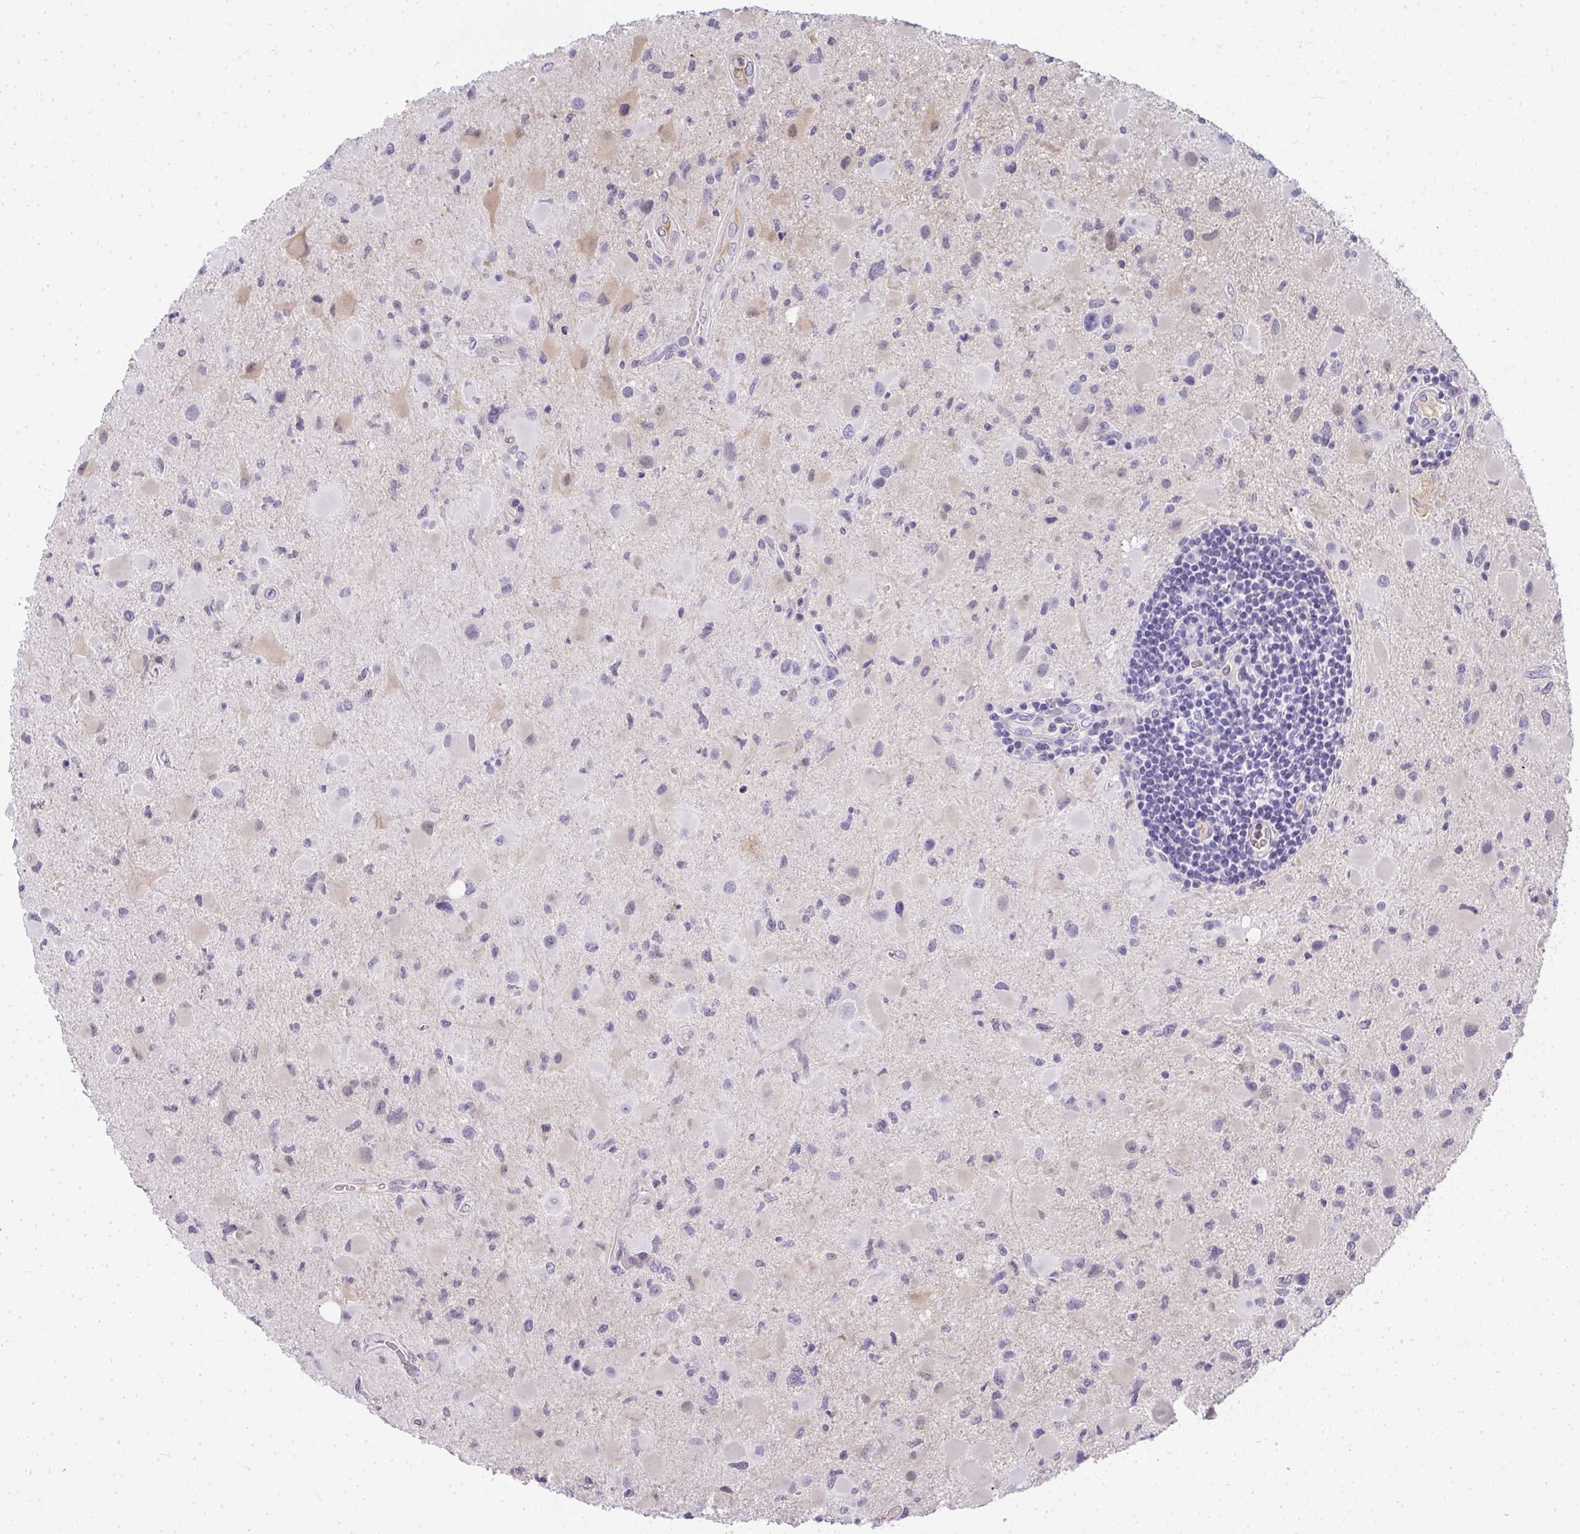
{"staining": {"intensity": "negative", "quantity": "none", "location": "none"}, "tissue": "glioma", "cell_type": "Tumor cells", "image_type": "cancer", "snomed": [{"axis": "morphology", "description": "Glioma, malignant, Low grade"}, {"axis": "topography", "description": "Brain"}], "caption": "Protein analysis of malignant low-grade glioma exhibits no significant staining in tumor cells.", "gene": "ZSWIM3", "patient": {"sex": "female", "age": 32}}